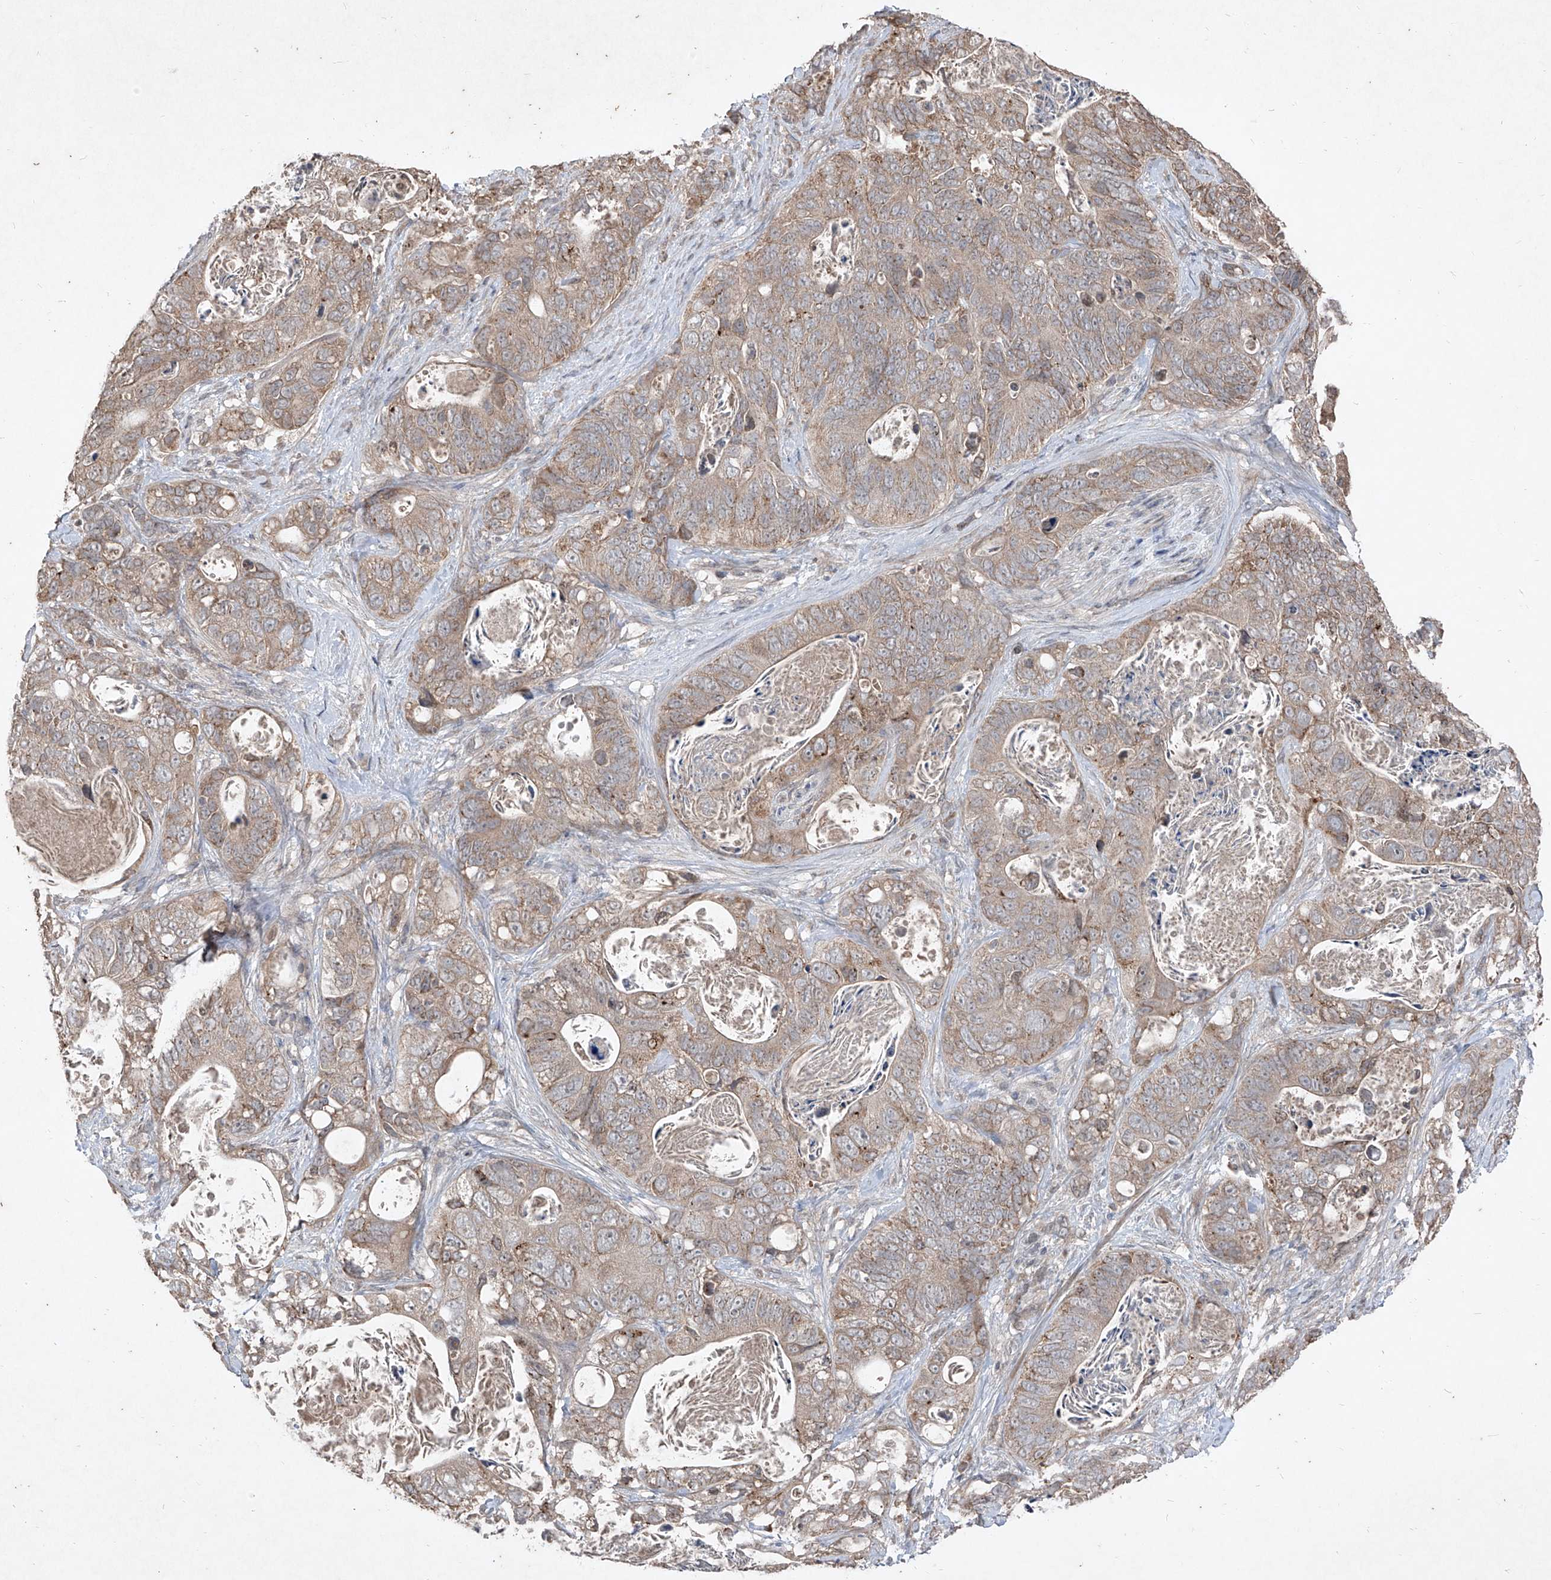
{"staining": {"intensity": "moderate", "quantity": ">75%", "location": "cytoplasmic/membranous"}, "tissue": "stomach cancer", "cell_type": "Tumor cells", "image_type": "cancer", "snomed": [{"axis": "morphology", "description": "Normal tissue, NOS"}, {"axis": "morphology", "description": "Adenocarcinoma, NOS"}, {"axis": "topography", "description": "Stomach"}], "caption": "Adenocarcinoma (stomach) tissue shows moderate cytoplasmic/membranous positivity in approximately >75% of tumor cells, visualized by immunohistochemistry.", "gene": "ABCD3", "patient": {"sex": "female", "age": 89}}